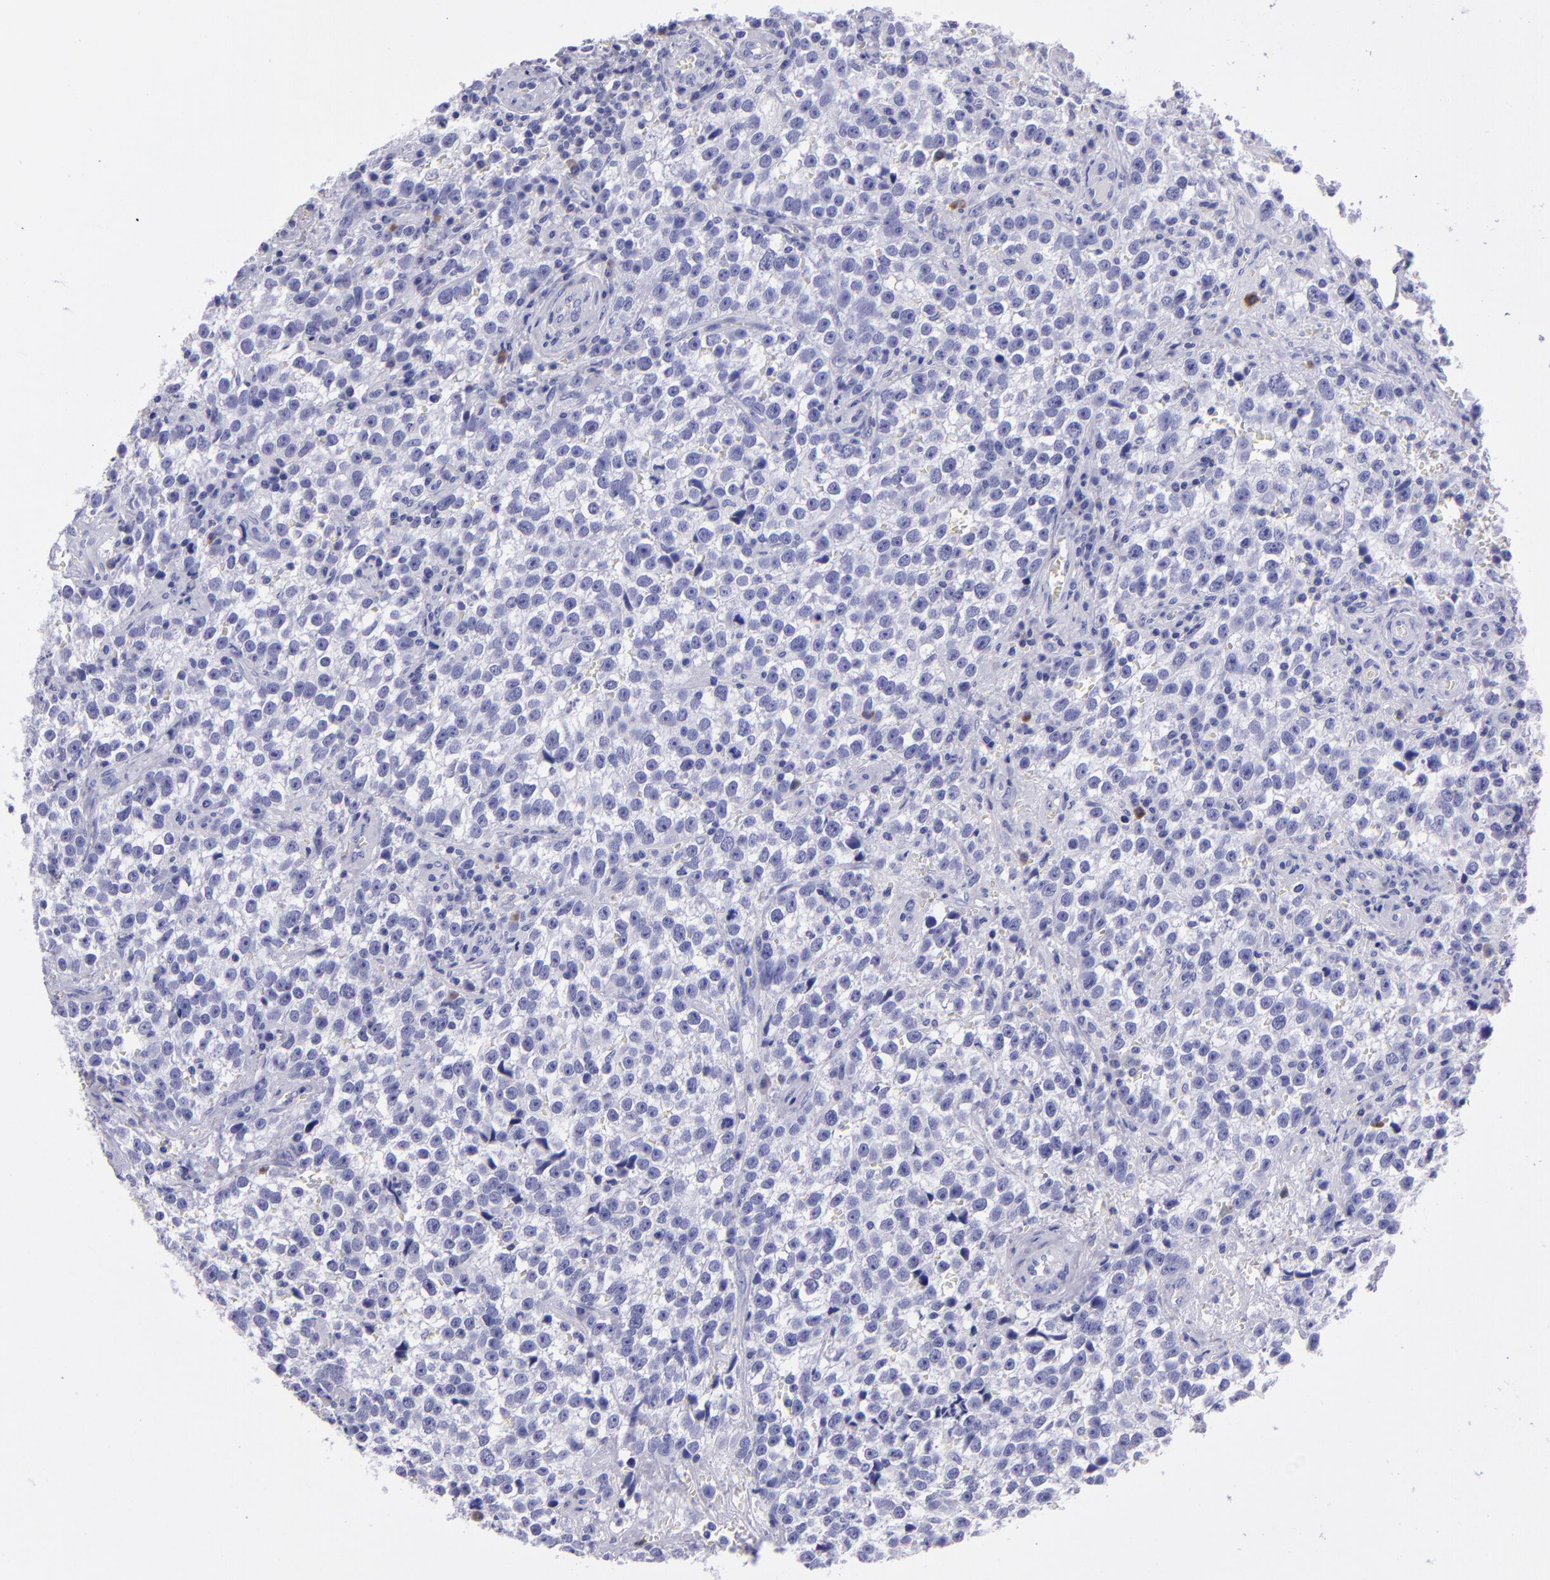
{"staining": {"intensity": "negative", "quantity": "none", "location": "none"}, "tissue": "testis cancer", "cell_type": "Tumor cells", "image_type": "cancer", "snomed": [{"axis": "morphology", "description": "Seminoma, NOS"}, {"axis": "topography", "description": "Testis"}], "caption": "Protein analysis of testis seminoma exhibits no significant positivity in tumor cells. Brightfield microscopy of IHC stained with DAB (brown) and hematoxylin (blue), captured at high magnification.", "gene": "TYRP1", "patient": {"sex": "male", "age": 38}}